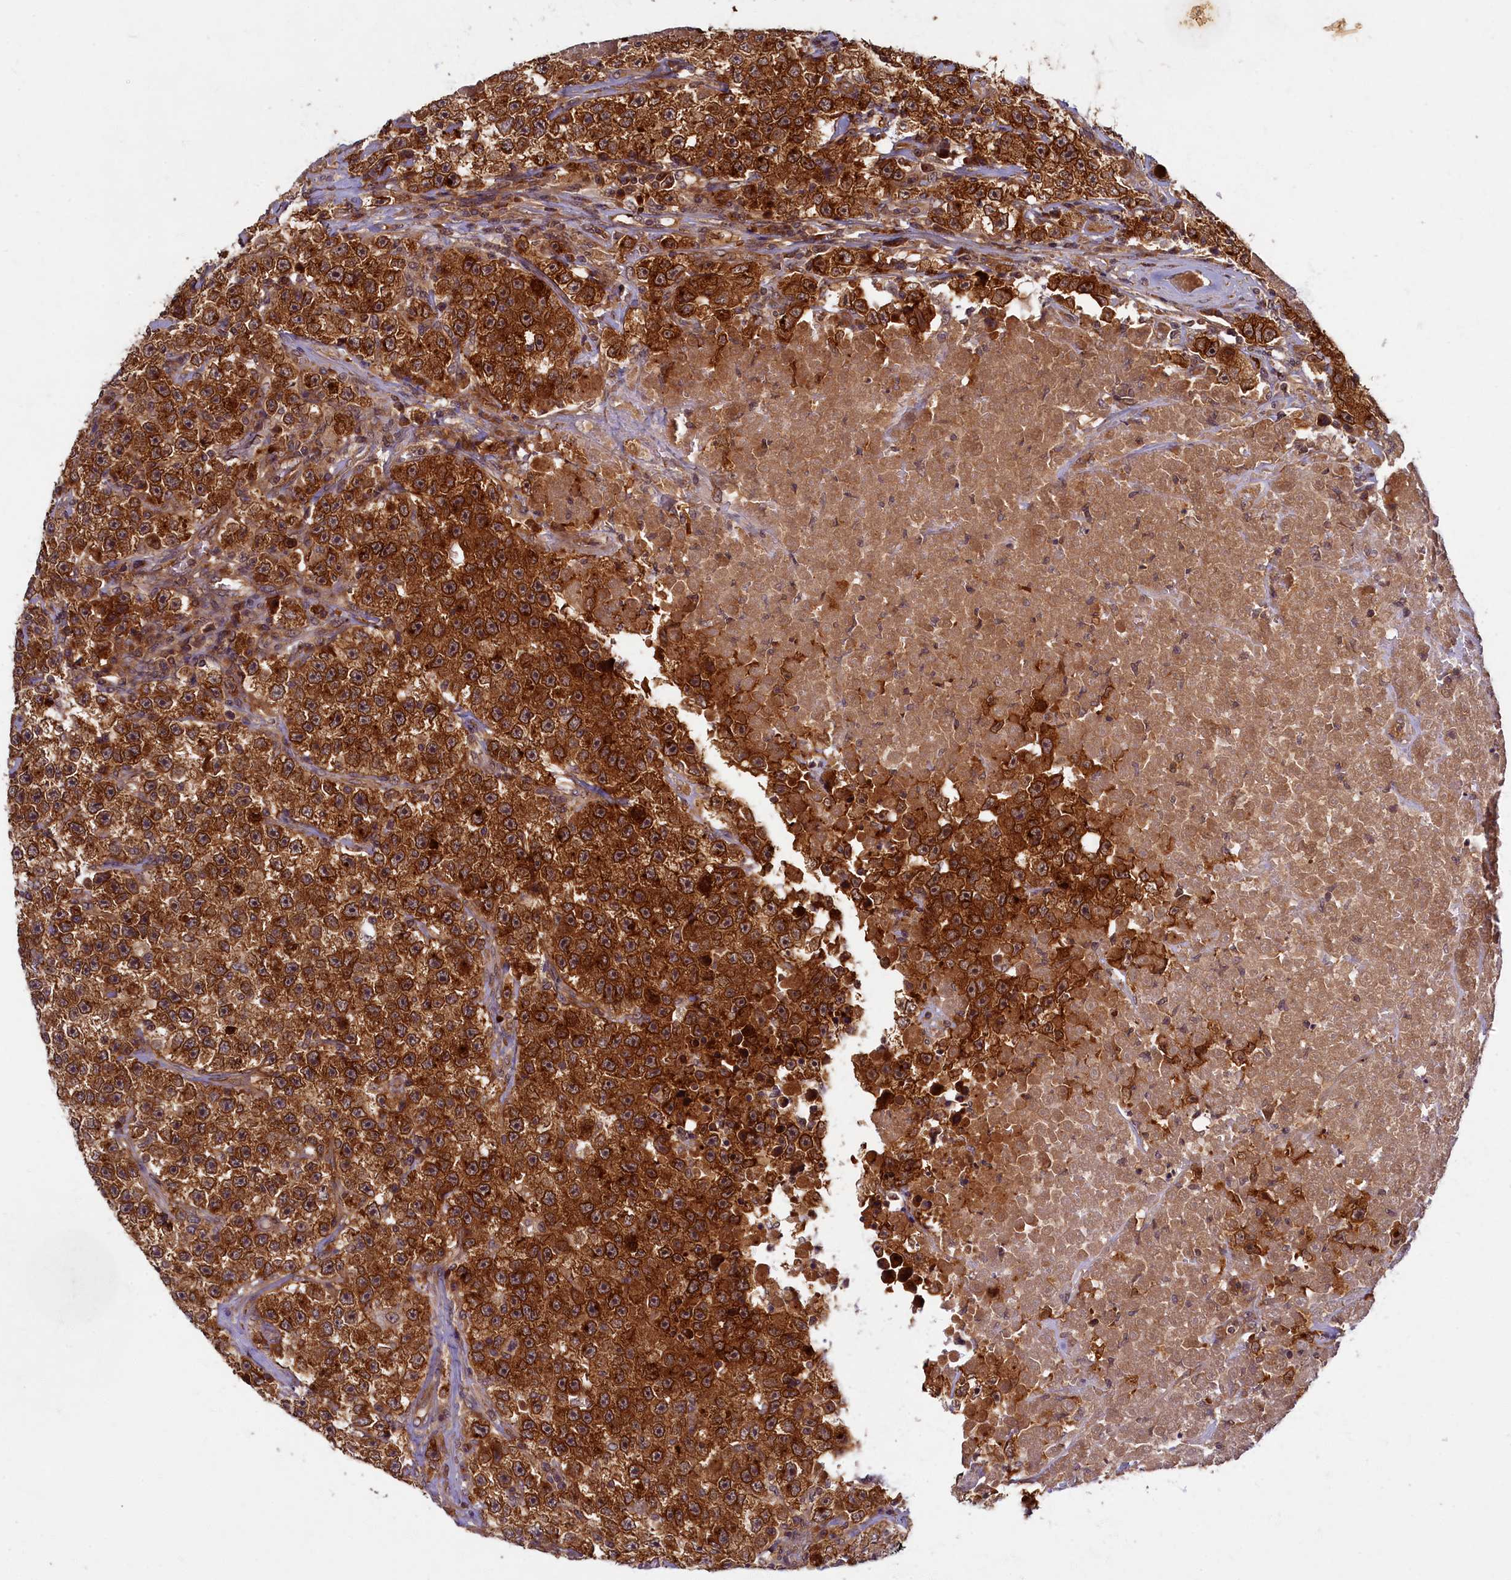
{"staining": {"intensity": "strong", "quantity": ">75%", "location": "cytoplasmic/membranous,nuclear"}, "tissue": "testis cancer", "cell_type": "Tumor cells", "image_type": "cancer", "snomed": [{"axis": "morphology", "description": "Seminoma, NOS"}, {"axis": "topography", "description": "Testis"}], "caption": "Strong cytoplasmic/membranous and nuclear staining for a protein is present in approximately >75% of tumor cells of testis seminoma using immunohistochemistry.", "gene": "BICD1", "patient": {"sex": "male", "age": 22}}